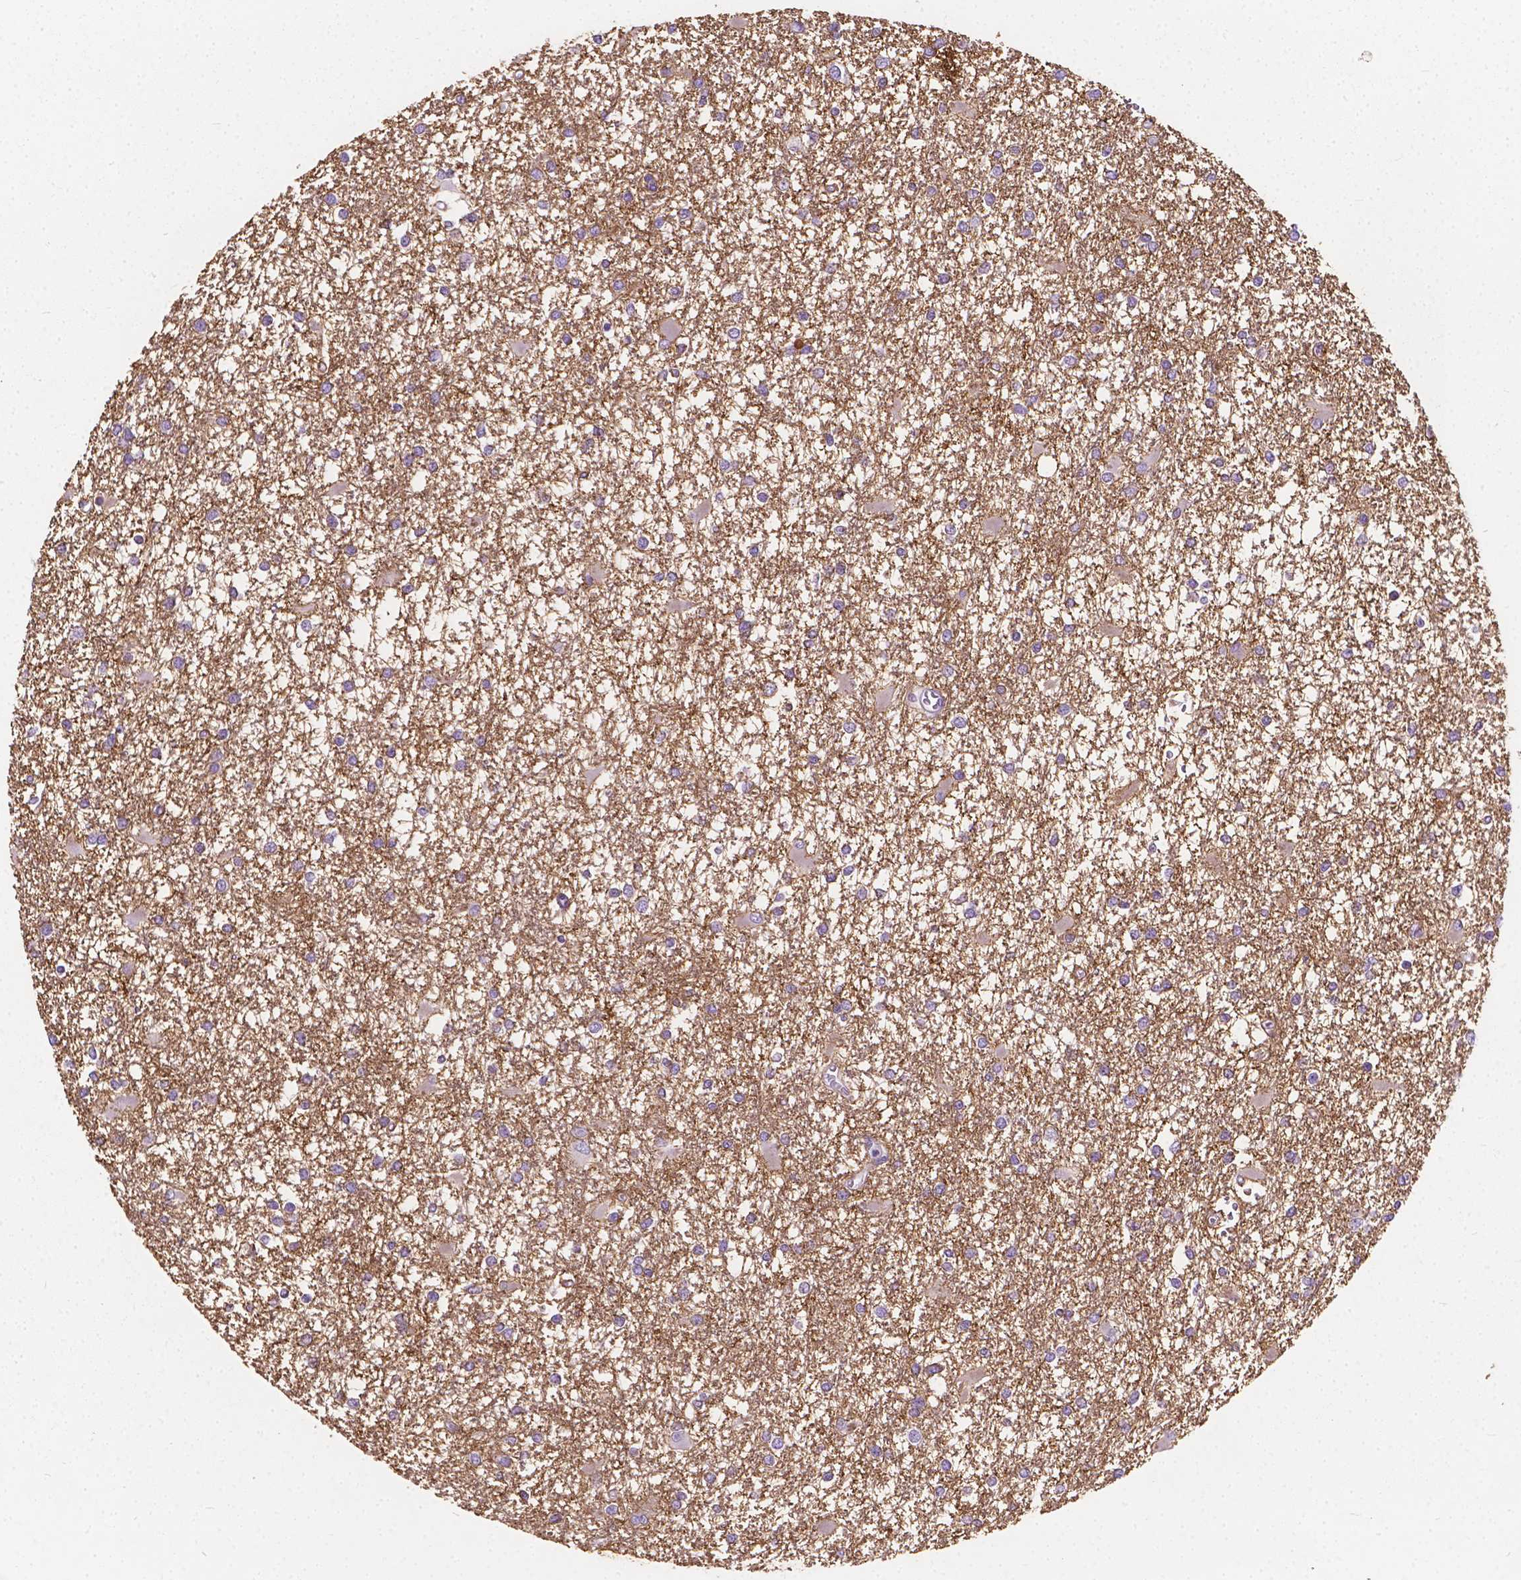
{"staining": {"intensity": "negative", "quantity": "none", "location": "none"}, "tissue": "glioma", "cell_type": "Tumor cells", "image_type": "cancer", "snomed": [{"axis": "morphology", "description": "Glioma, malignant, High grade"}, {"axis": "topography", "description": "Cerebral cortex"}], "caption": "Glioma stained for a protein using immunohistochemistry shows no staining tumor cells.", "gene": "GNAO1", "patient": {"sex": "male", "age": 79}}